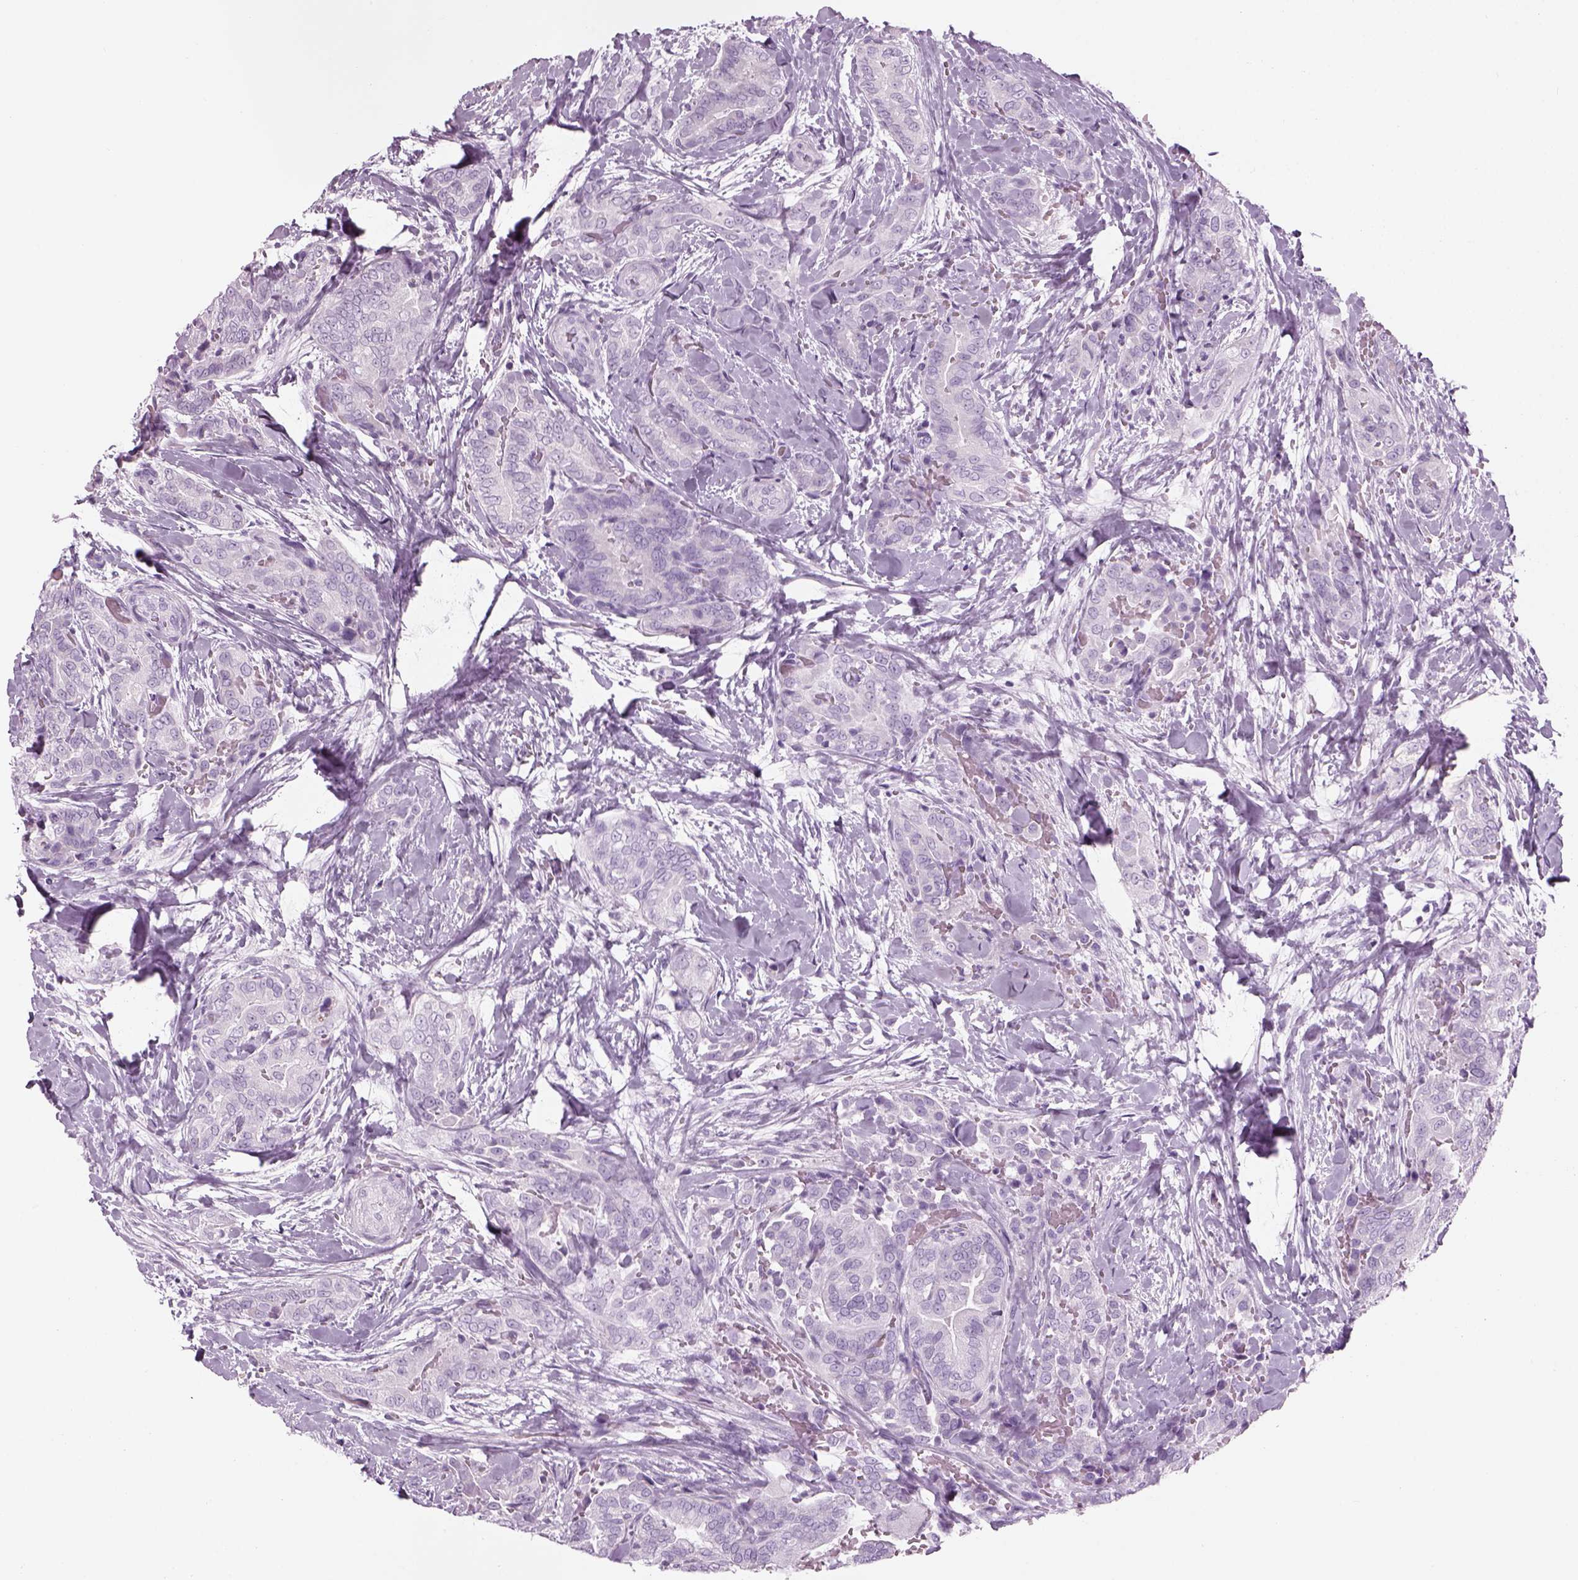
{"staining": {"intensity": "negative", "quantity": "none", "location": "none"}, "tissue": "thyroid cancer", "cell_type": "Tumor cells", "image_type": "cancer", "snomed": [{"axis": "morphology", "description": "Papillary adenocarcinoma, NOS"}, {"axis": "topography", "description": "Thyroid gland"}], "caption": "Tumor cells are negative for brown protein staining in thyroid papillary adenocarcinoma. Brightfield microscopy of immunohistochemistry (IHC) stained with DAB (3,3'-diaminobenzidine) (brown) and hematoxylin (blue), captured at high magnification.", "gene": "SAG", "patient": {"sex": "male", "age": 61}}